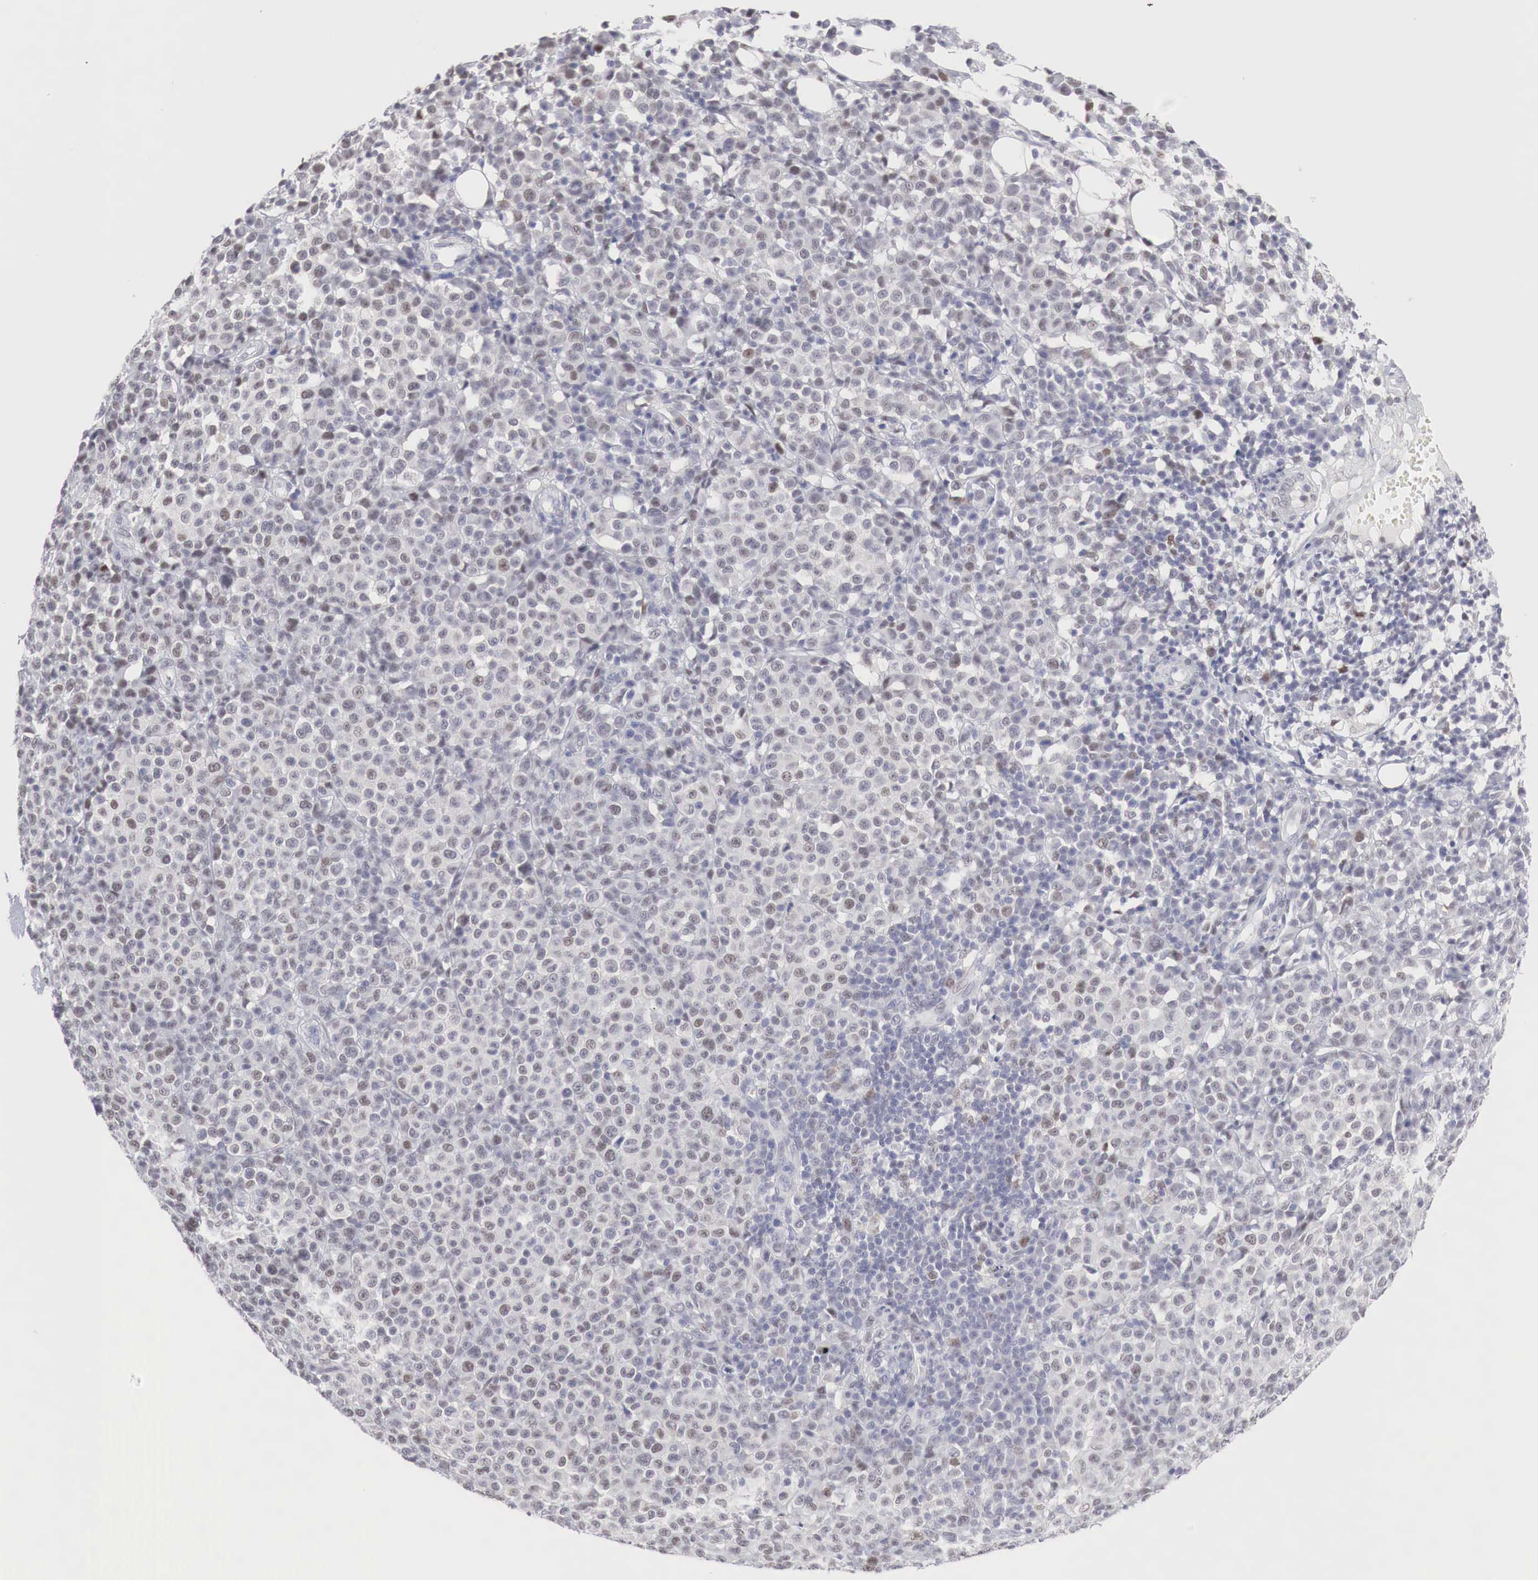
{"staining": {"intensity": "weak", "quantity": "25%-75%", "location": "nuclear"}, "tissue": "melanoma", "cell_type": "Tumor cells", "image_type": "cancer", "snomed": [{"axis": "morphology", "description": "Malignant melanoma, Metastatic site"}, {"axis": "topography", "description": "Skin"}], "caption": "Immunohistochemistry (IHC) staining of malignant melanoma (metastatic site), which exhibits low levels of weak nuclear staining in about 25%-75% of tumor cells indicating weak nuclear protein staining. The staining was performed using DAB (brown) for protein detection and nuclei were counterstained in hematoxylin (blue).", "gene": "FOXP2", "patient": {"sex": "male", "age": 32}}